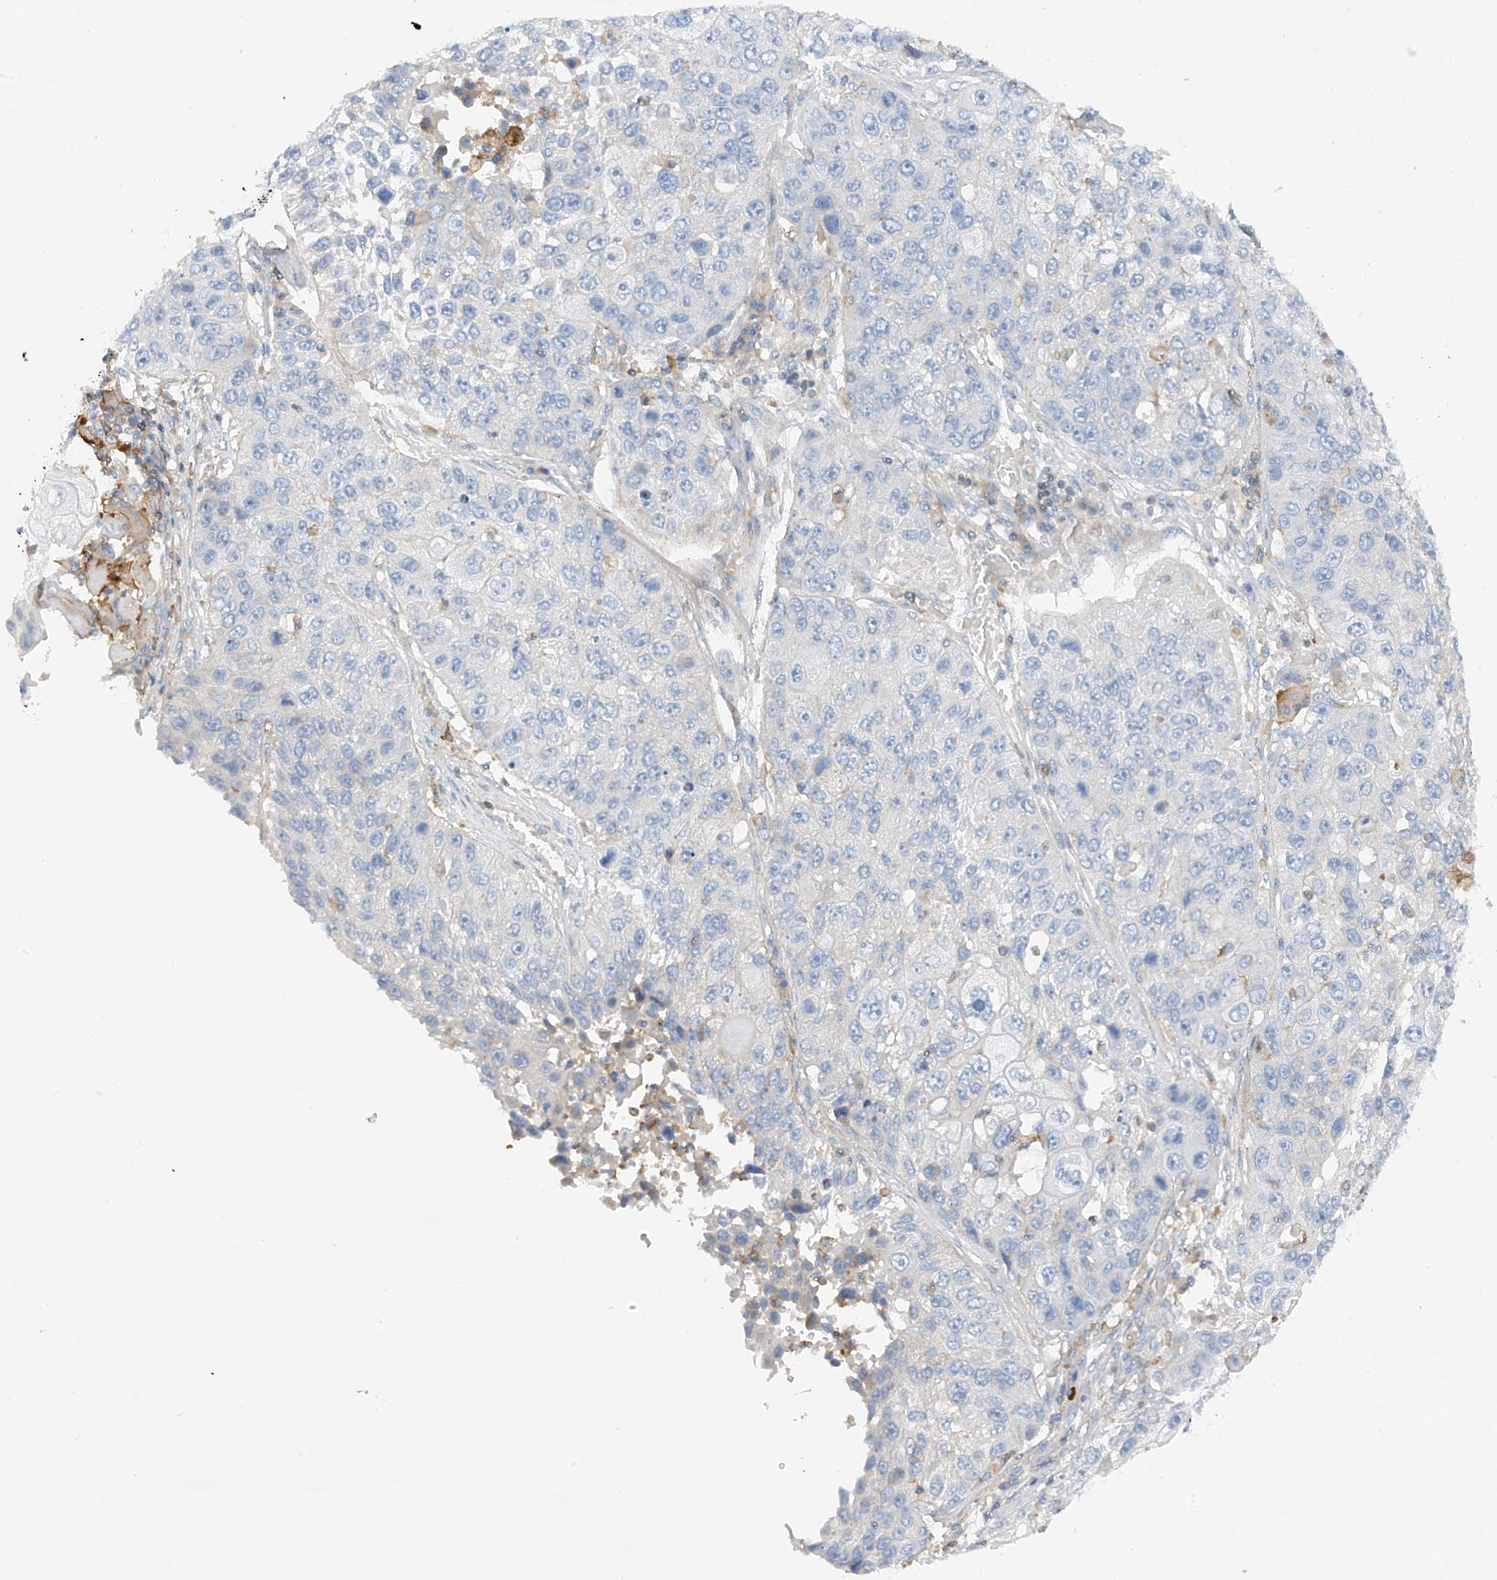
{"staining": {"intensity": "negative", "quantity": "none", "location": "none"}, "tissue": "lung cancer", "cell_type": "Tumor cells", "image_type": "cancer", "snomed": [{"axis": "morphology", "description": "Squamous cell carcinoma, NOS"}, {"axis": "topography", "description": "Lung"}], "caption": "Lung cancer was stained to show a protein in brown. There is no significant positivity in tumor cells.", "gene": "NALCN", "patient": {"sex": "male", "age": 61}}